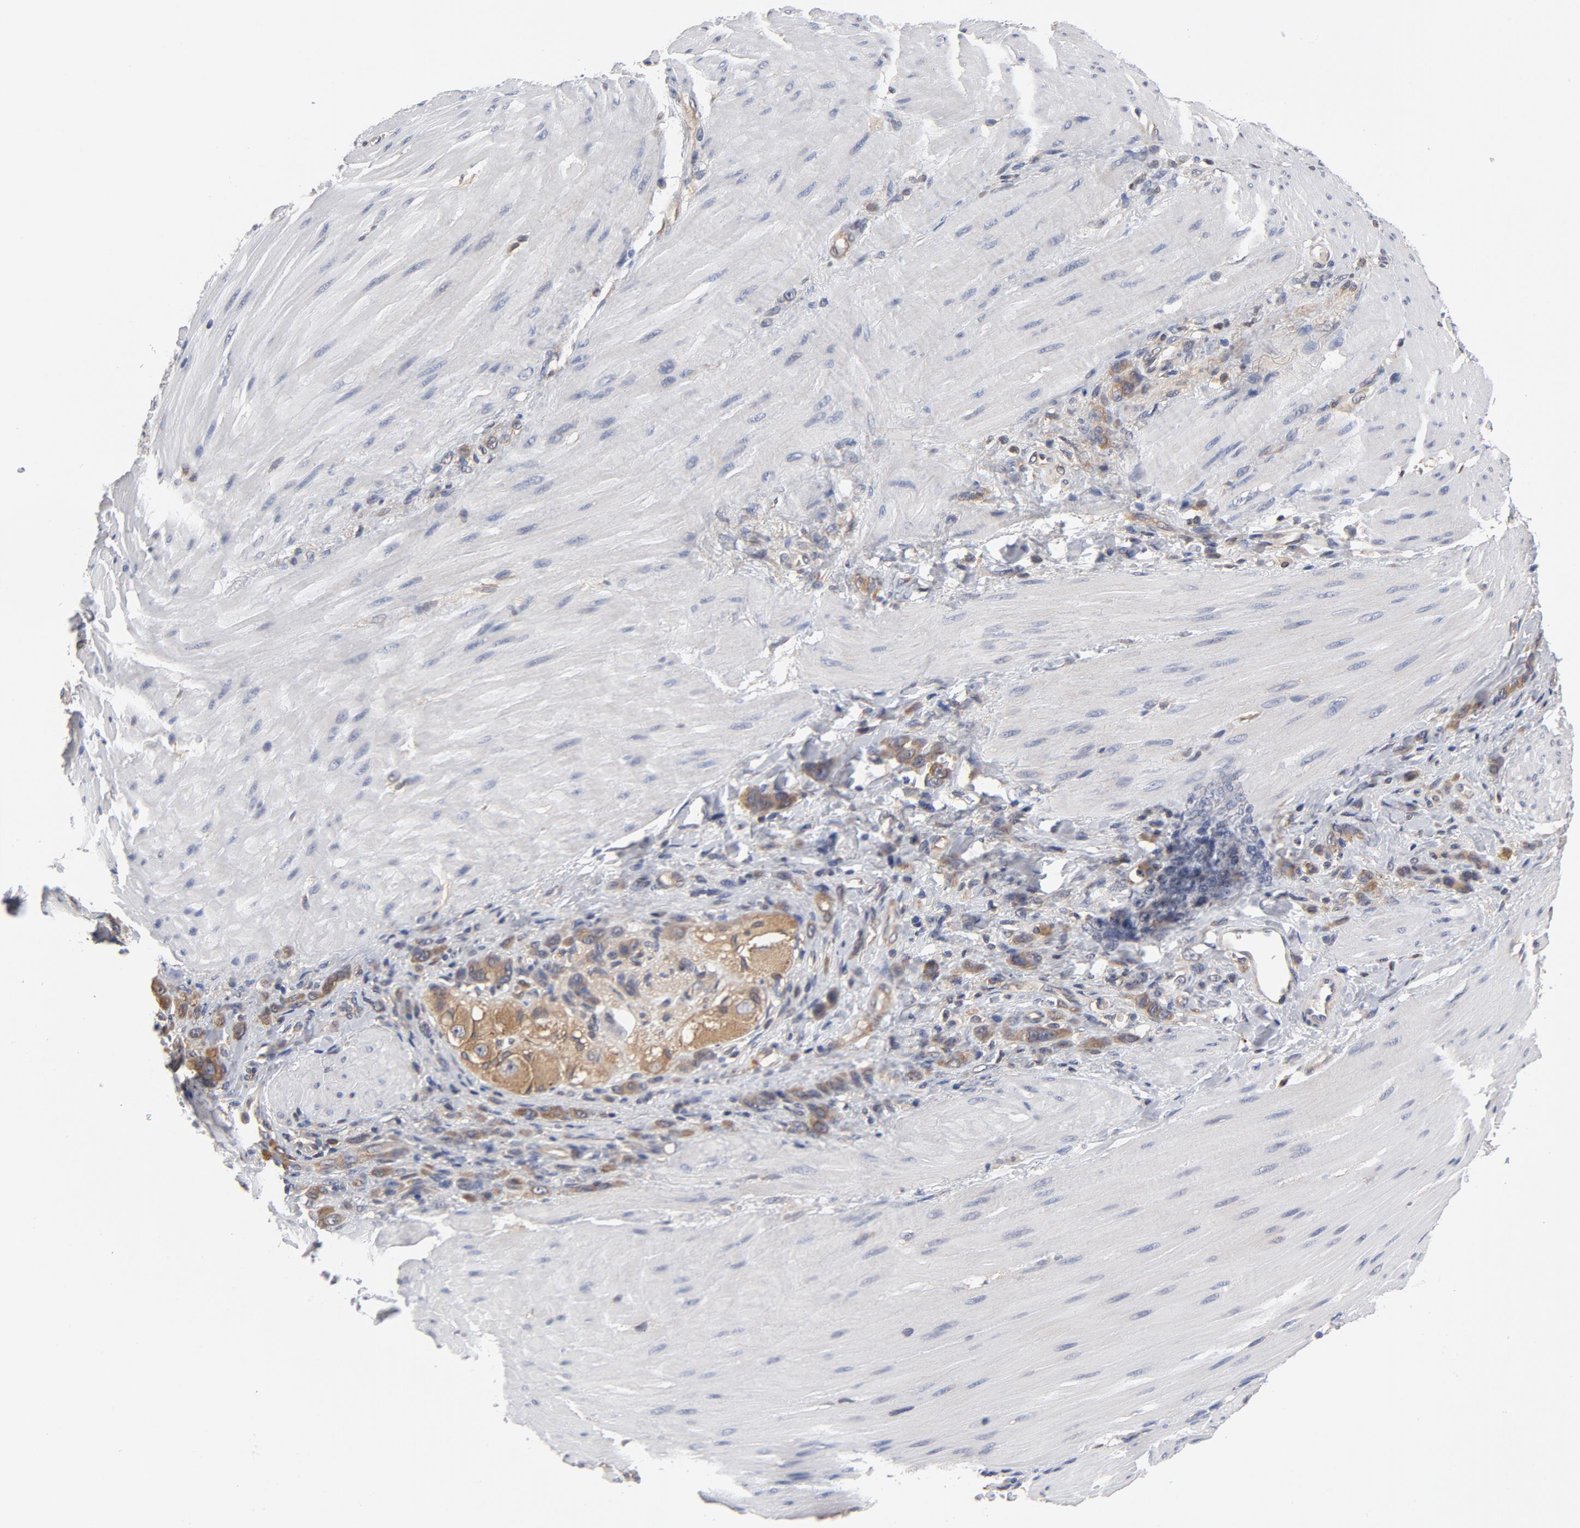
{"staining": {"intensity": "weak", "quantity": ">75%", "location": "cytoplasmic/membranous"}, "tissue": "stomach cancer", "cell_type": "Tumor cells", "image_type": "cancer", "snomed": [{"axis": "morphology", "description": "Normal tissue, NOS"}, {"axis": "morphology", "description": "Adenocarcinoma, NOS"}, {"axis": "topography", "description": "Stomach"}], "caption": "Stomach adenocarcinoma tissue reveals weak cytoplasmic/membranous positivity in approximately >75% of tumor cells", "gene": "ASMTL", "patient": {"sex": "male", "age": 82}}